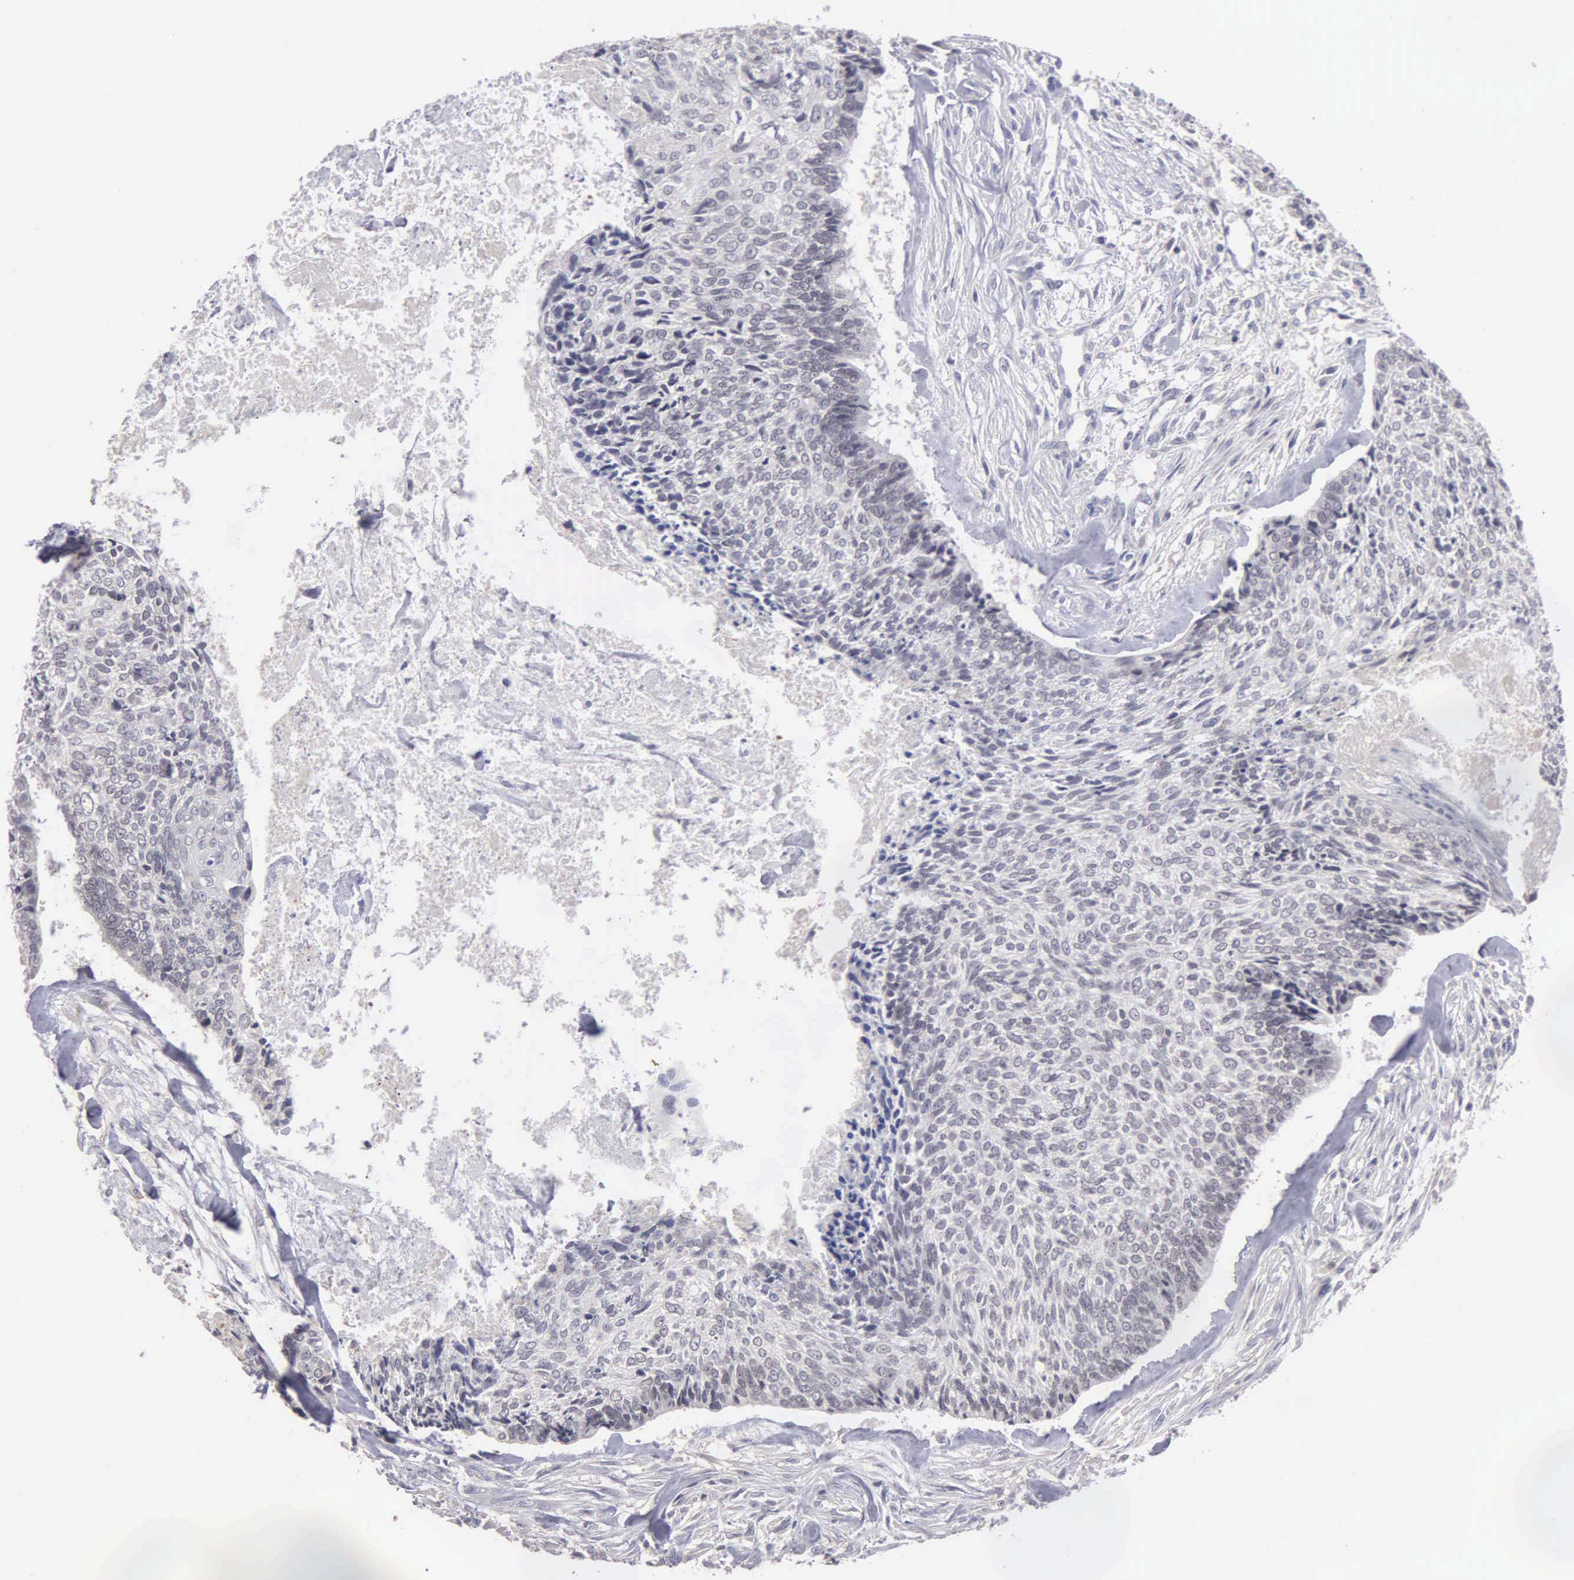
{"staining": {"intensity": "negative", "quantity": "none", "location": "none"}, "tissue": "head and neck cancer", "cell_type": "Tumor cells", "image_type": "cancer", "snomed": [{"axis": "morphology", "description": "Squamous cell carcinoma, NOS"}, {"axis": "topography", "description": "Salivary gland"}, {"axis": "topography", "description": "Head-Neck"}], "caption": "High power microscopy micrograph of an immunohistochemistry (IHC) photomicrograph of head and neck cancer (squamous cell carcinoma), revealing no significant expression in tumor cells. (DAB (3,3'-diaminobenzidine) immunohistochemistry (IHC) with hematoxylin counter stain).", "gene": "BRD1", "patient": {"sex": "male", "age": 70}}